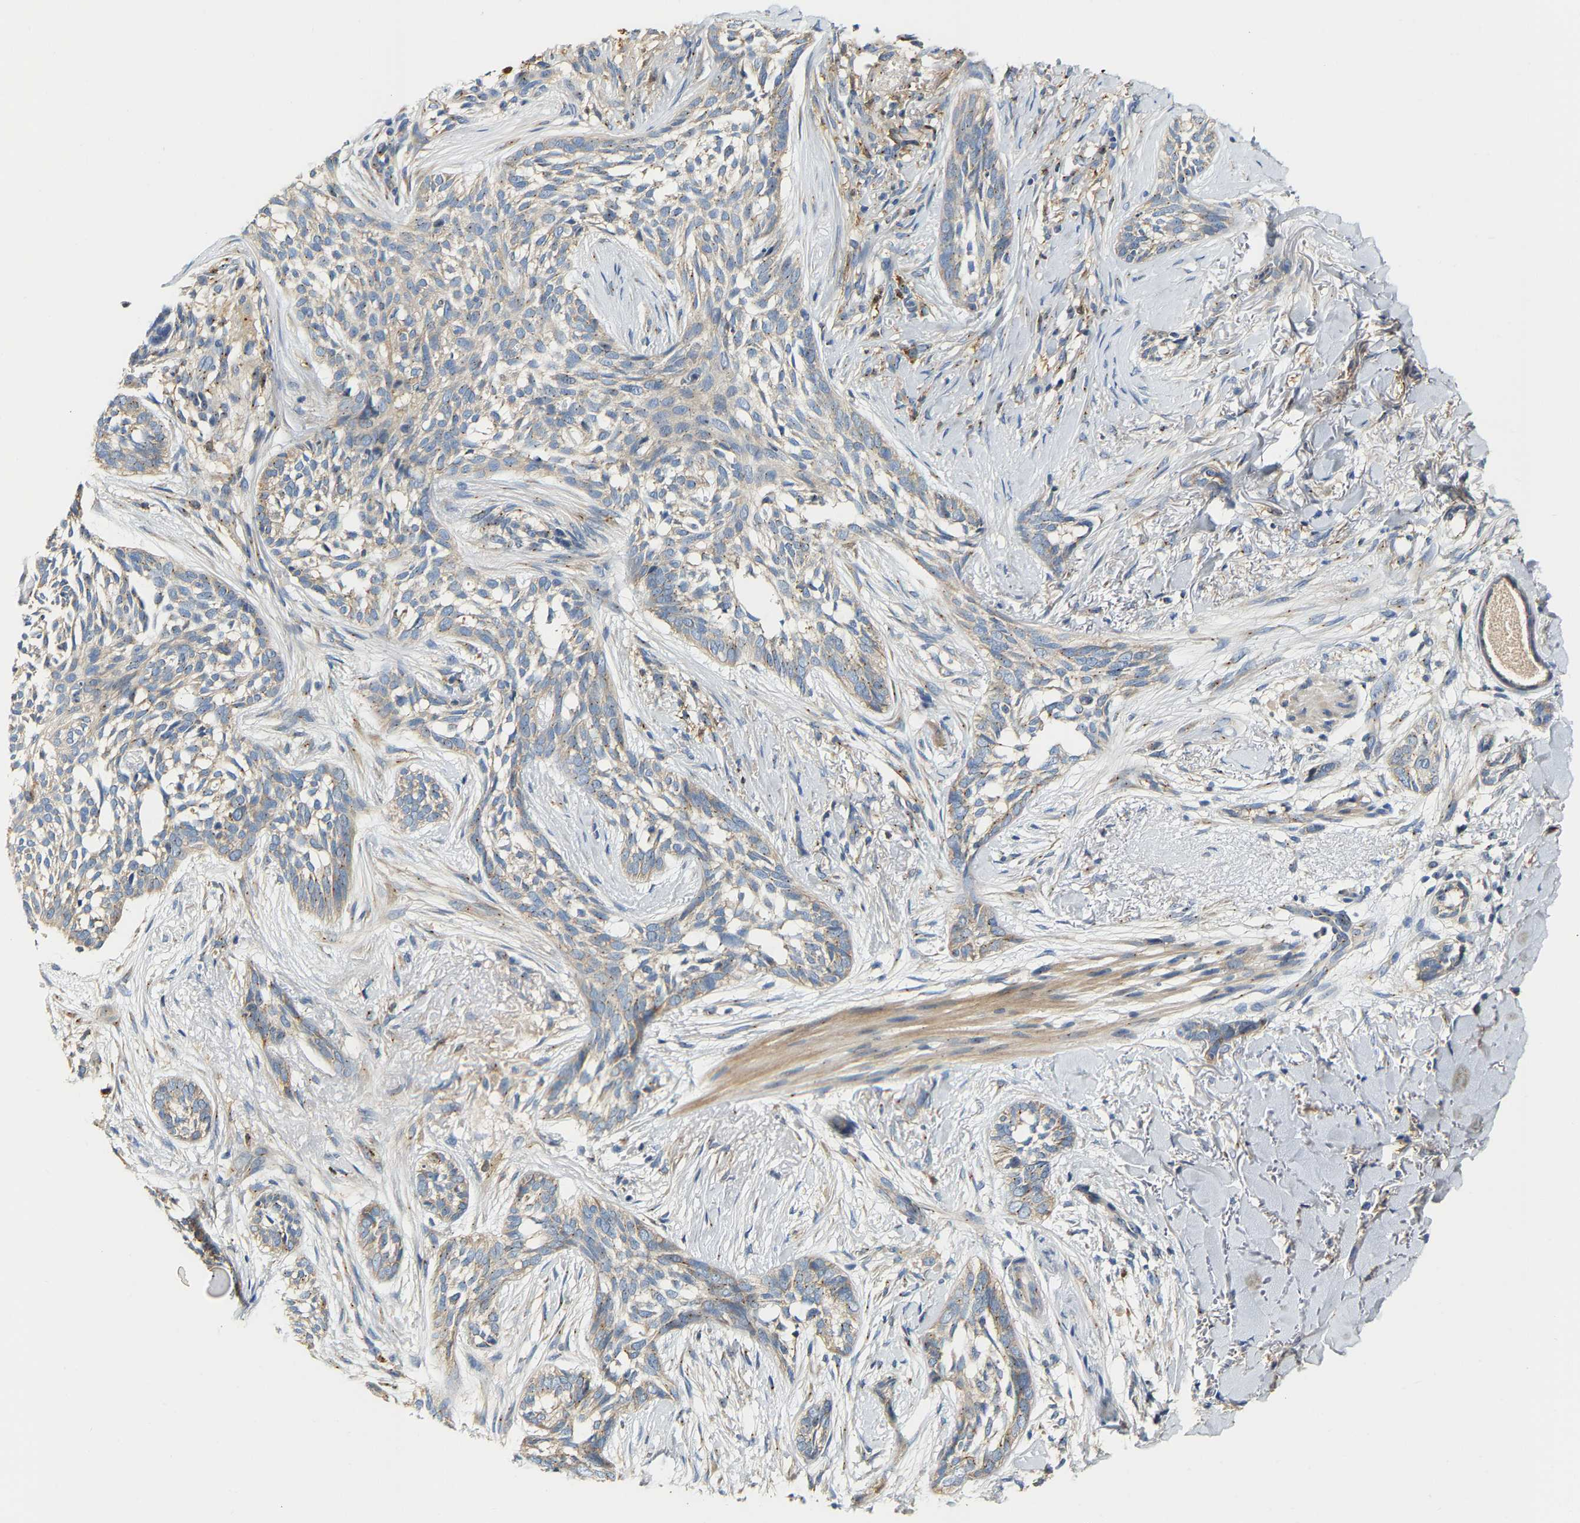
{"staining": {"intensity": "weak", "quantity": ">75%", "location": "cytoplasmic/membranous"}, "tissue": "skin cancer", "cell_type": "Tumor cells", "image_type": "cancer", "snomed": [{"axis": "morphology", "description": "Basal cell carcinoma"}, {"axis": "topography", "description": "Skin"}], "caption": "Tumor cells display low levels of weak cytoplasmic/membranous staining in approximately >75% of cells in skin cancer (basal cell carcinoma).", "gene": "PCNT", "patient": {"sex": "female", "age": 88}}